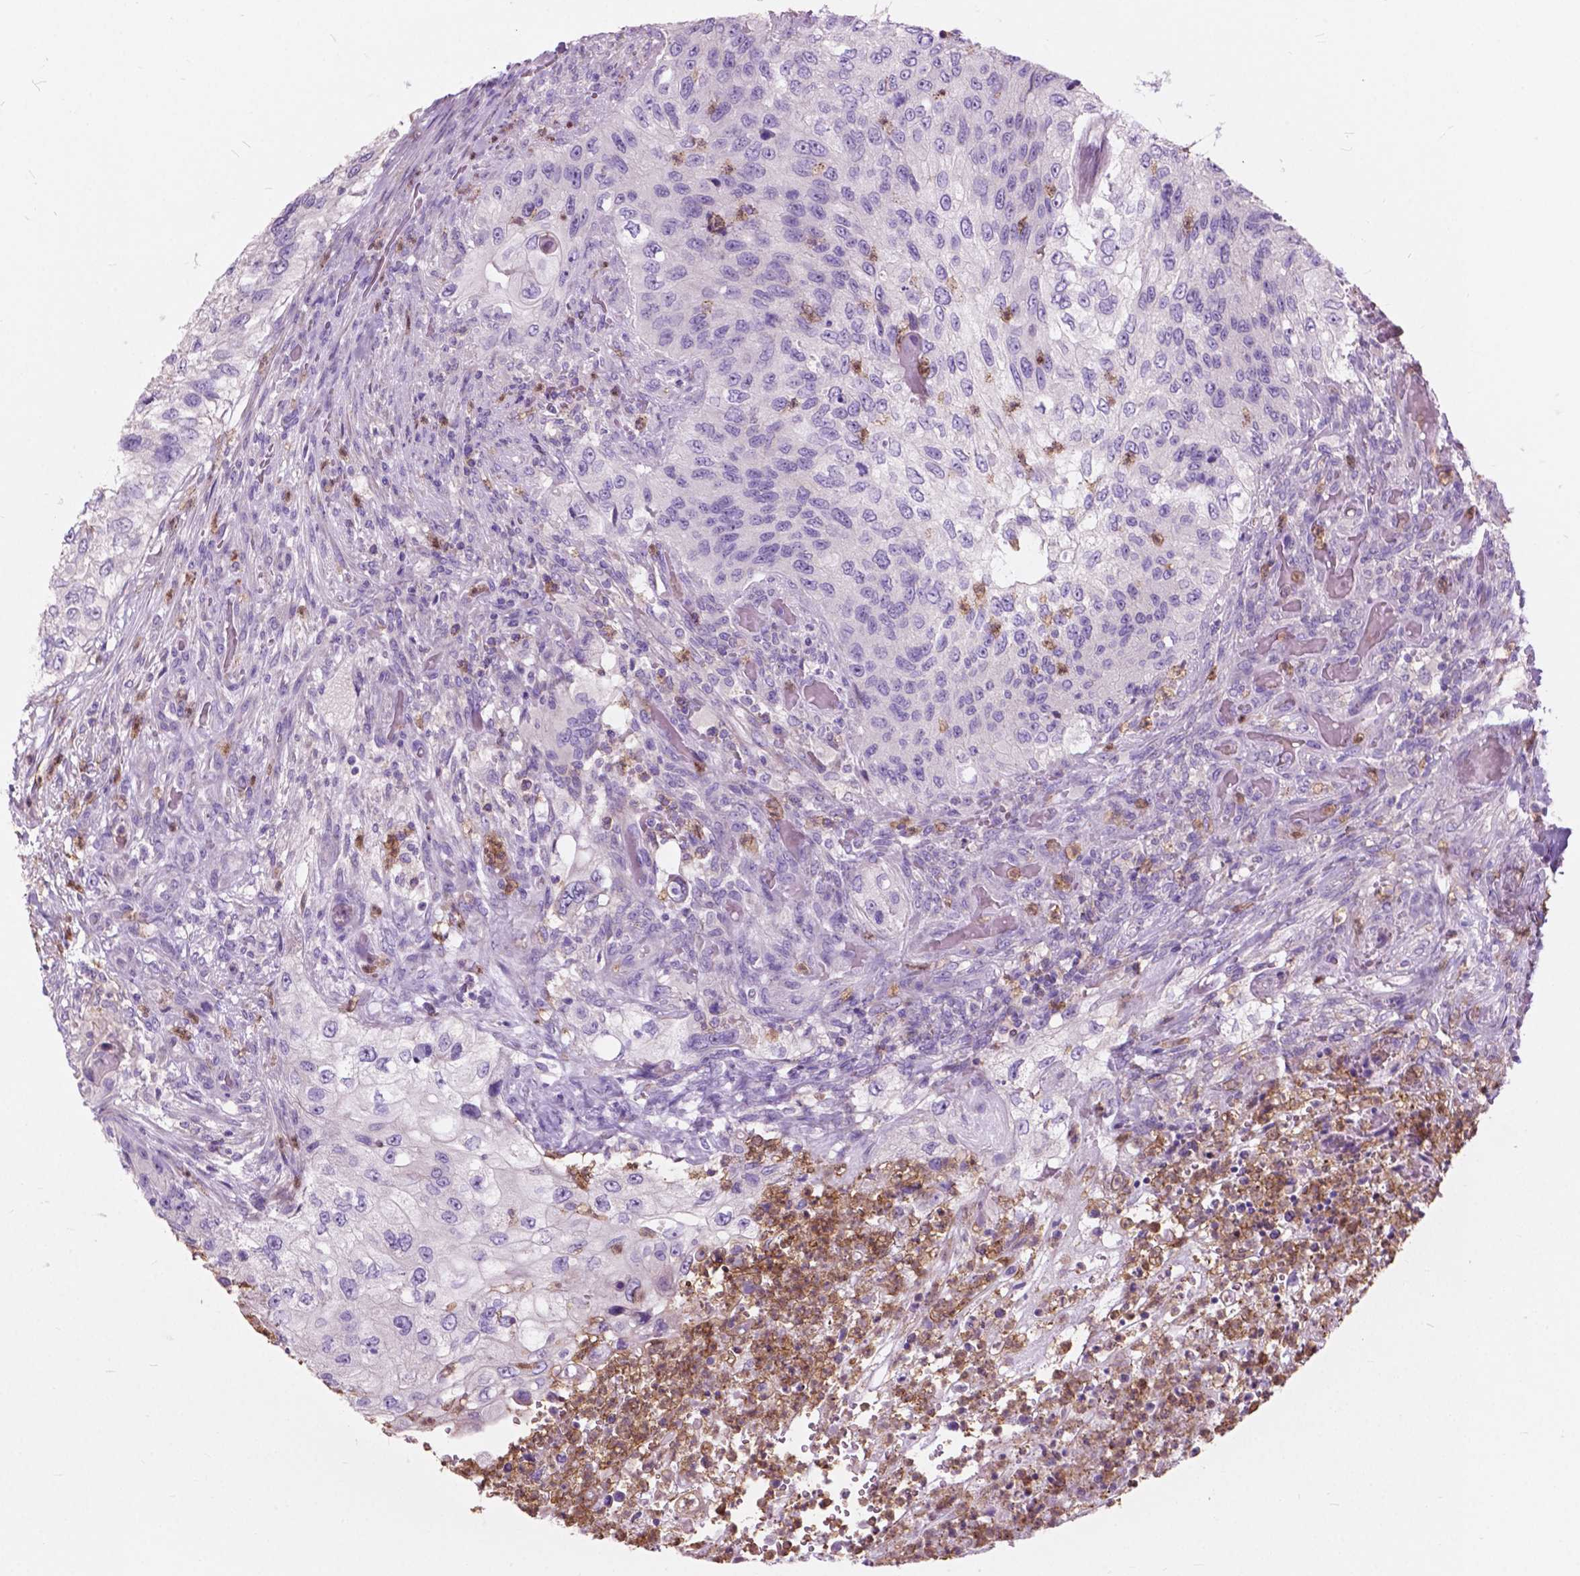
{"staining": {"intensity": "negative", "quantity": "none", "location": "none"}, "tissue": "urothelial cancer", "cell_type": "Tumor cells", "image_type": "cancer", "snomed": [{"axis": "morphology", "description": "Urothelial carcinoma, High grade"}, {"axis": "topography", "description": "Urinary bladder"}], "caption": "Immunohistochemistry histopathology image of human urothelial cancer stained for a protein (brown), which demonstrates no positivity in tumor cells. (DAB (3,3'-diaminobenzidine) immunohistochemistry (IHC) with hematoxylin counter stain).", "gene": "PRR35", "patient": {"sex": "female", "age": 60}}